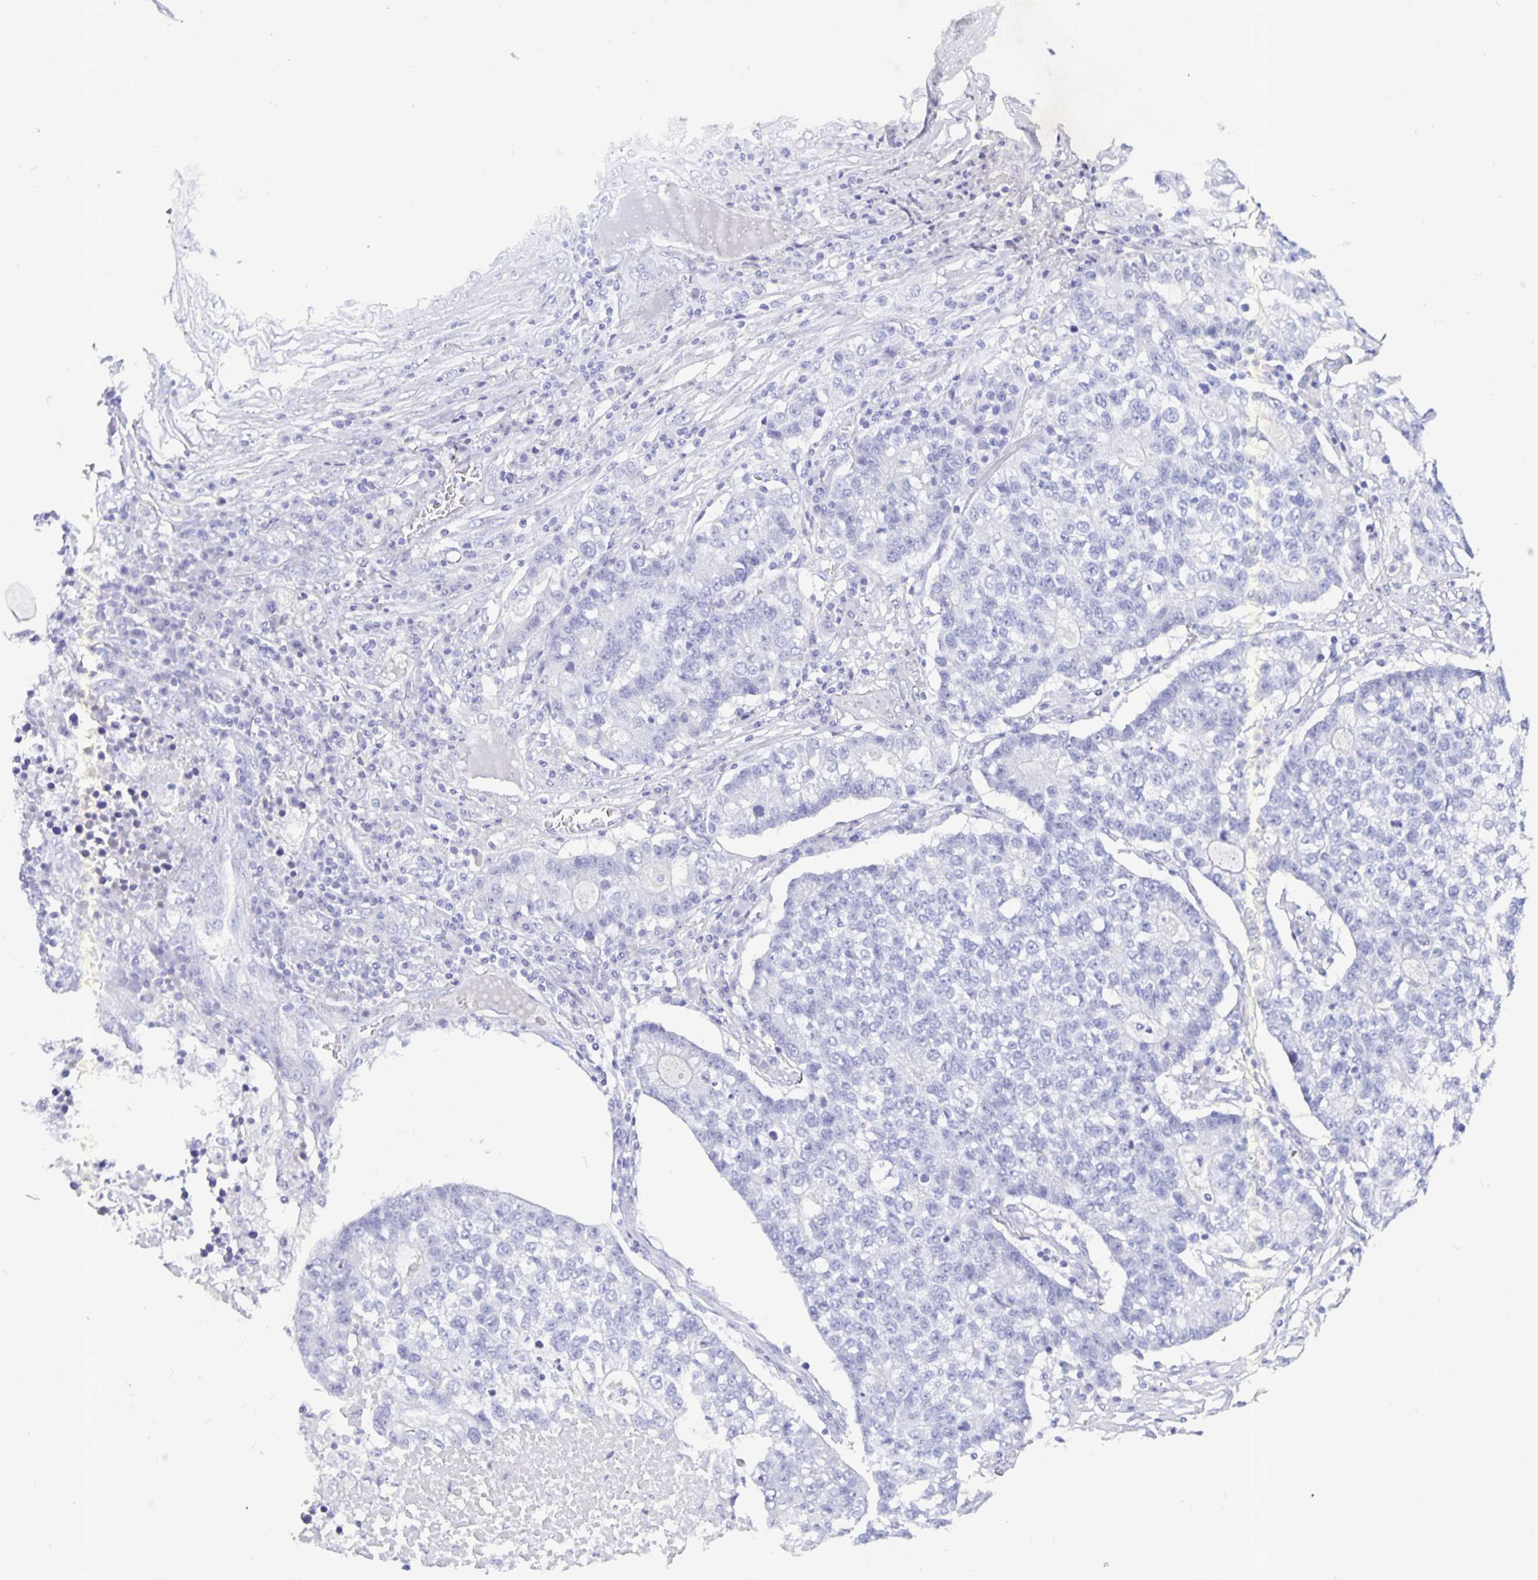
{"staining": {"intensity": "negative", "quantity": "none", "location": "none"}, "tissue": "lung cancer", "cell_type": "Tumor cells", "image_type": "cancer", "snomed": [{"axis": "morphology", "description": "Adenocarcinoma, NOS"}, {"axis": "topography", "description": "Lung"}], "caption": "Immunohistochemistry of lung cancer displays no expression in tumor cells.", "gene": "ODF3B", "patient": {"sex": "male", "age": 57}}